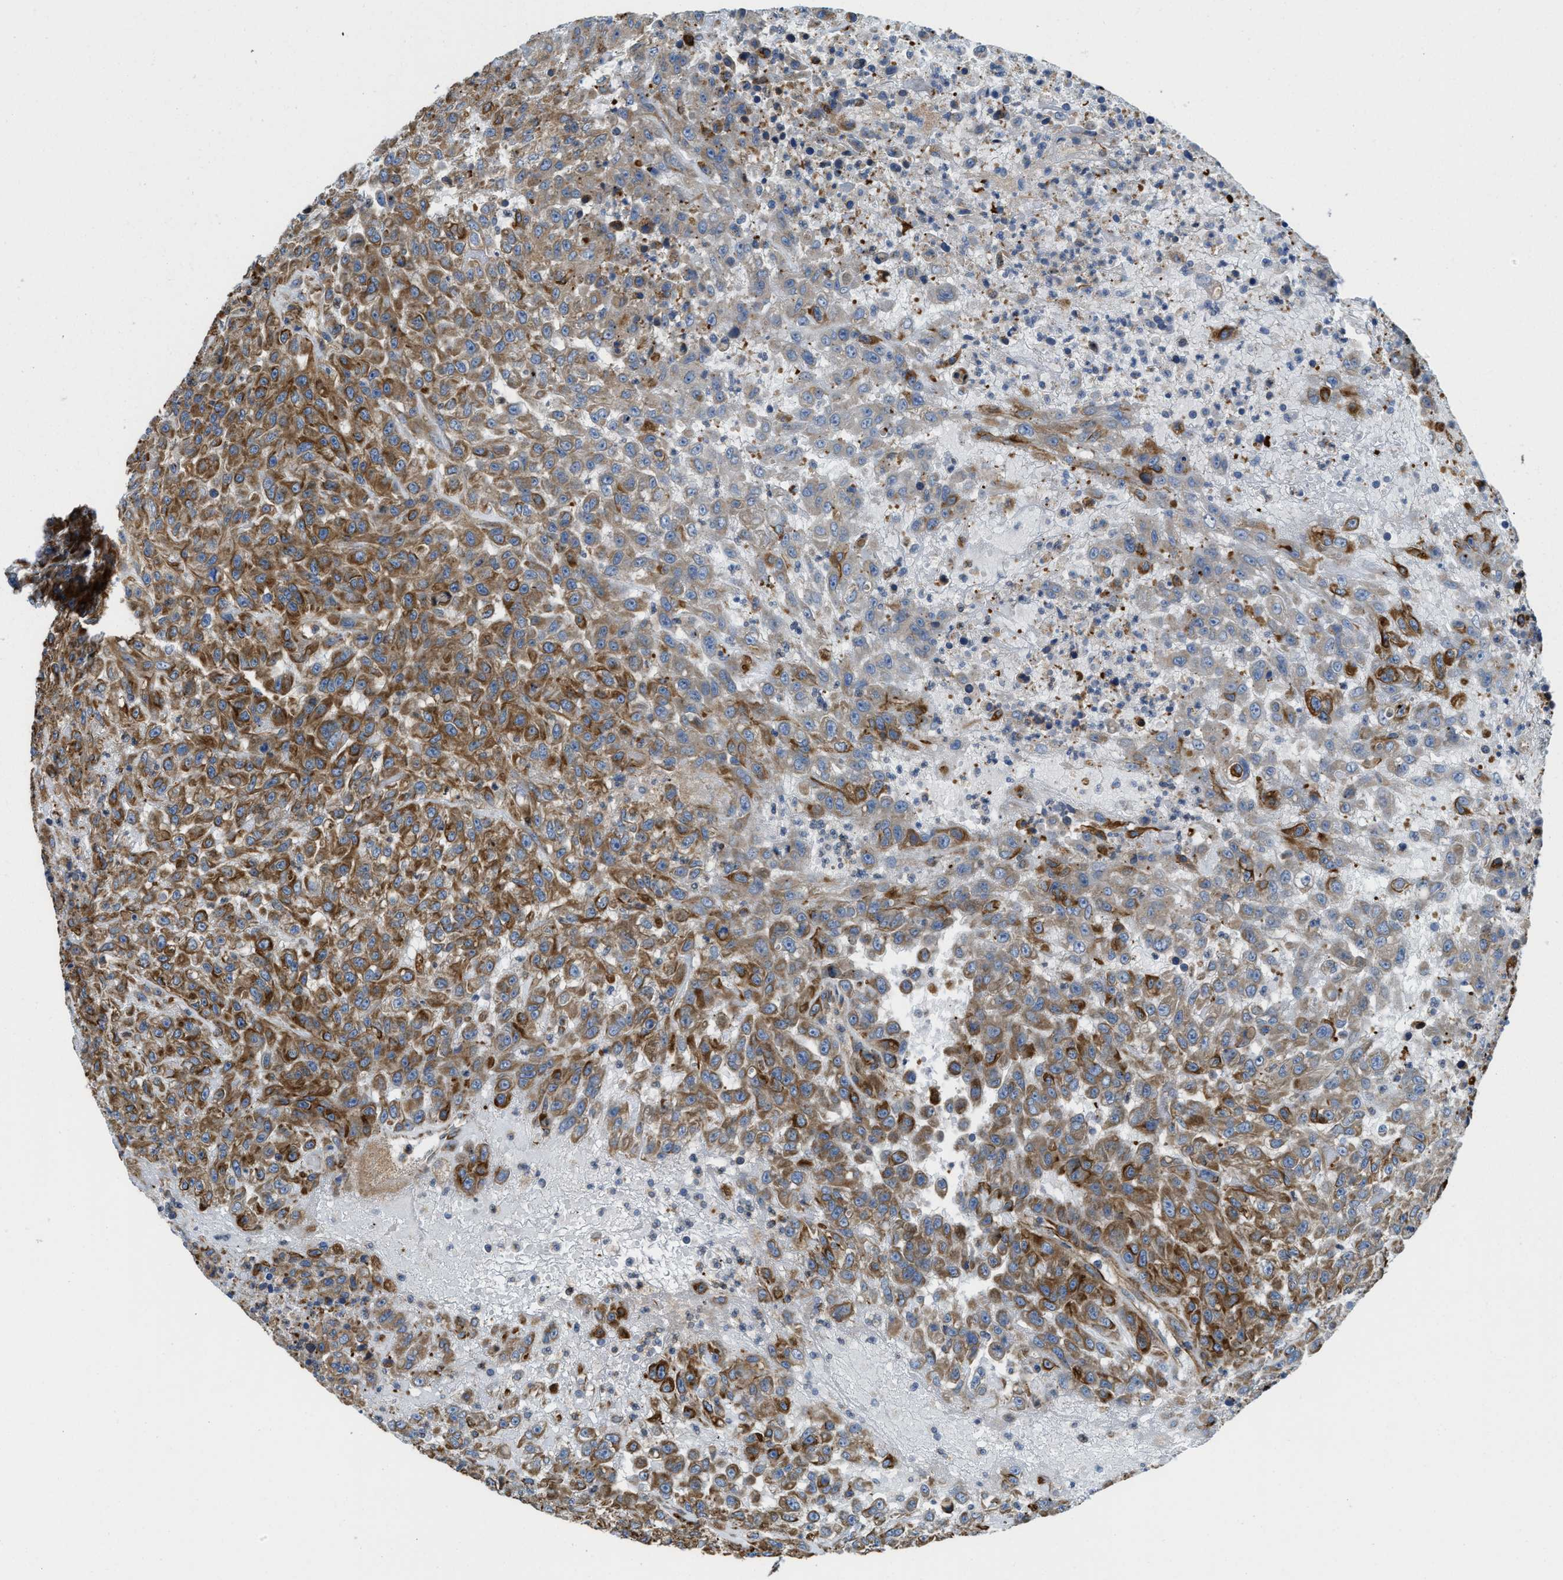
{"staining": {"intensity": "moderate", "quantity": ">75%", "location": "cytoplasmic/membranous"}, "tissue": "urothelial cancer", "cell_type": "Tumor cells", "image_type": "cancer", "snomed": [{"axis": "morphology", "description": "Urothelial carcinoma, High grade"}, {"axis": "topography", "description": "Urinary bladder"}], "caption": "IHC of human urothelial cancer exhibits medium levels of moderate cytoplasmic/membranous staining in approximately >75% of tumor cells.", "gene": "HSD17B12", "patient": {"sex": "male", "age": 46}}